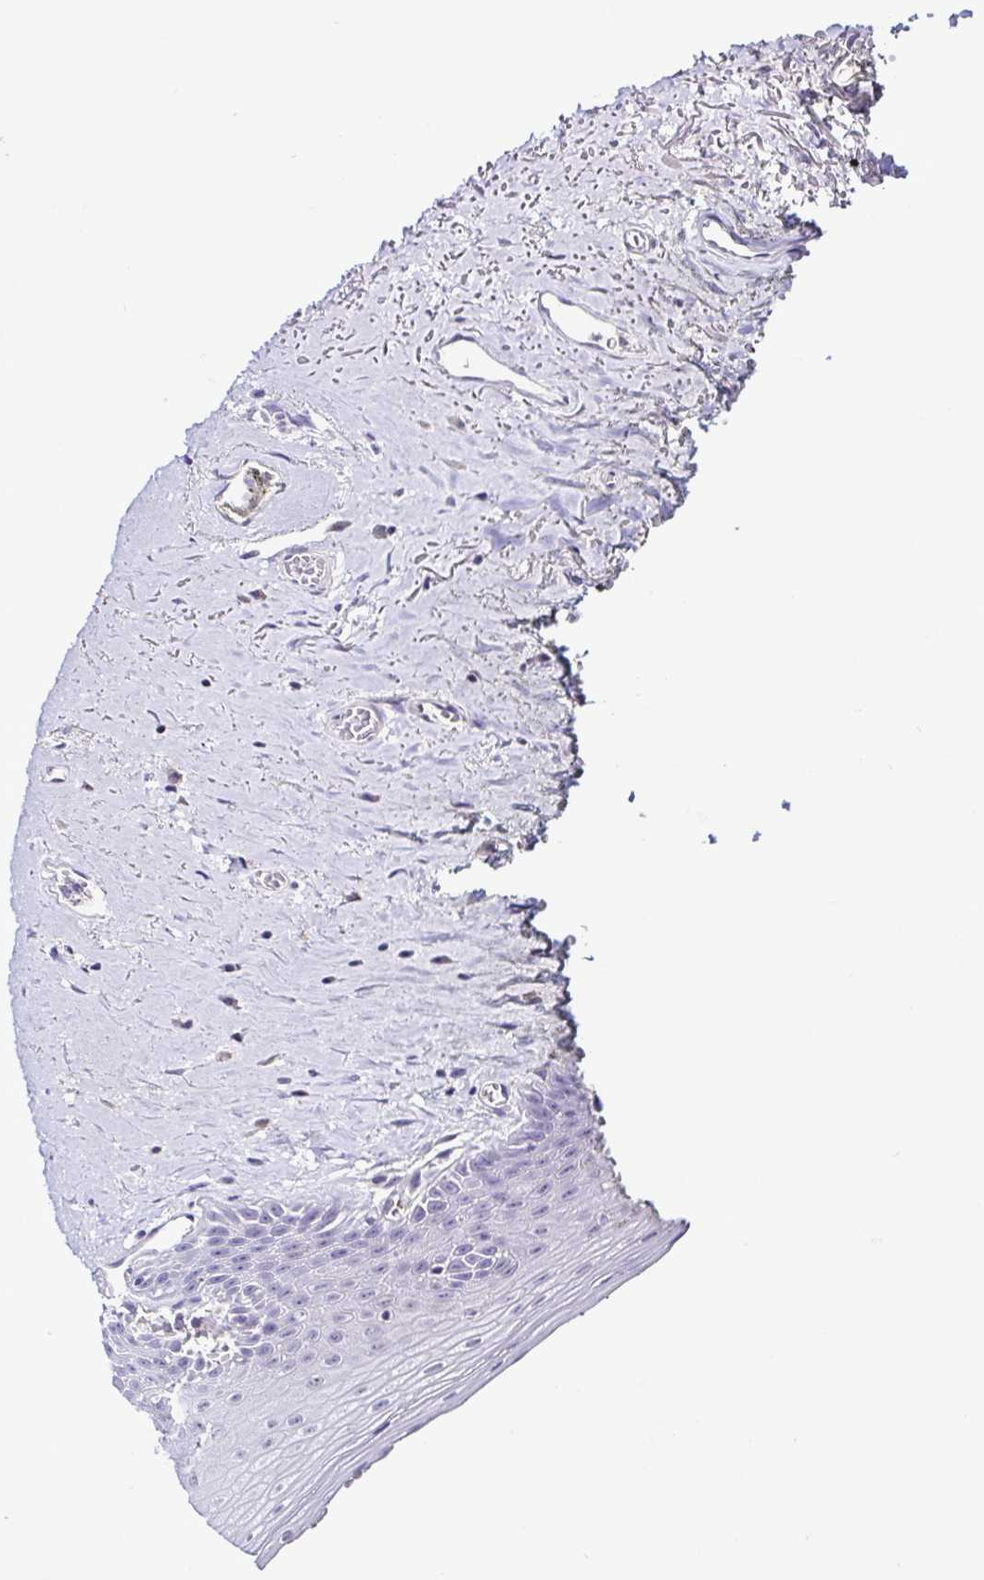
{"staining": {"intensity": "negative", "quantity": "none", "location": "none"}, "tissue": "oral mucosa", "cell_type": "Squamous epithelial cells", "image_type": "normal", "snomed": [{"axis": "morphology", "description": "Normal tissue, NOS"}, {"axis": "morphology", "description": "Squamous cell carcinoma, NOS"}, {"axis": "topography", "description": "Oral tissue"}, {"axis": "topography", "description": "Peripheral nerve tissue"}, {"axis": "topography", "description": "Head-Neck"}], "caption": "This is an immunohistochemistry (IHC) histopathology image of unremarkable oral mucosa. There is no staining in squamous epithelial cells.", "gene": "TNNT2", "patient": {"sex": "female", "age": 59}}